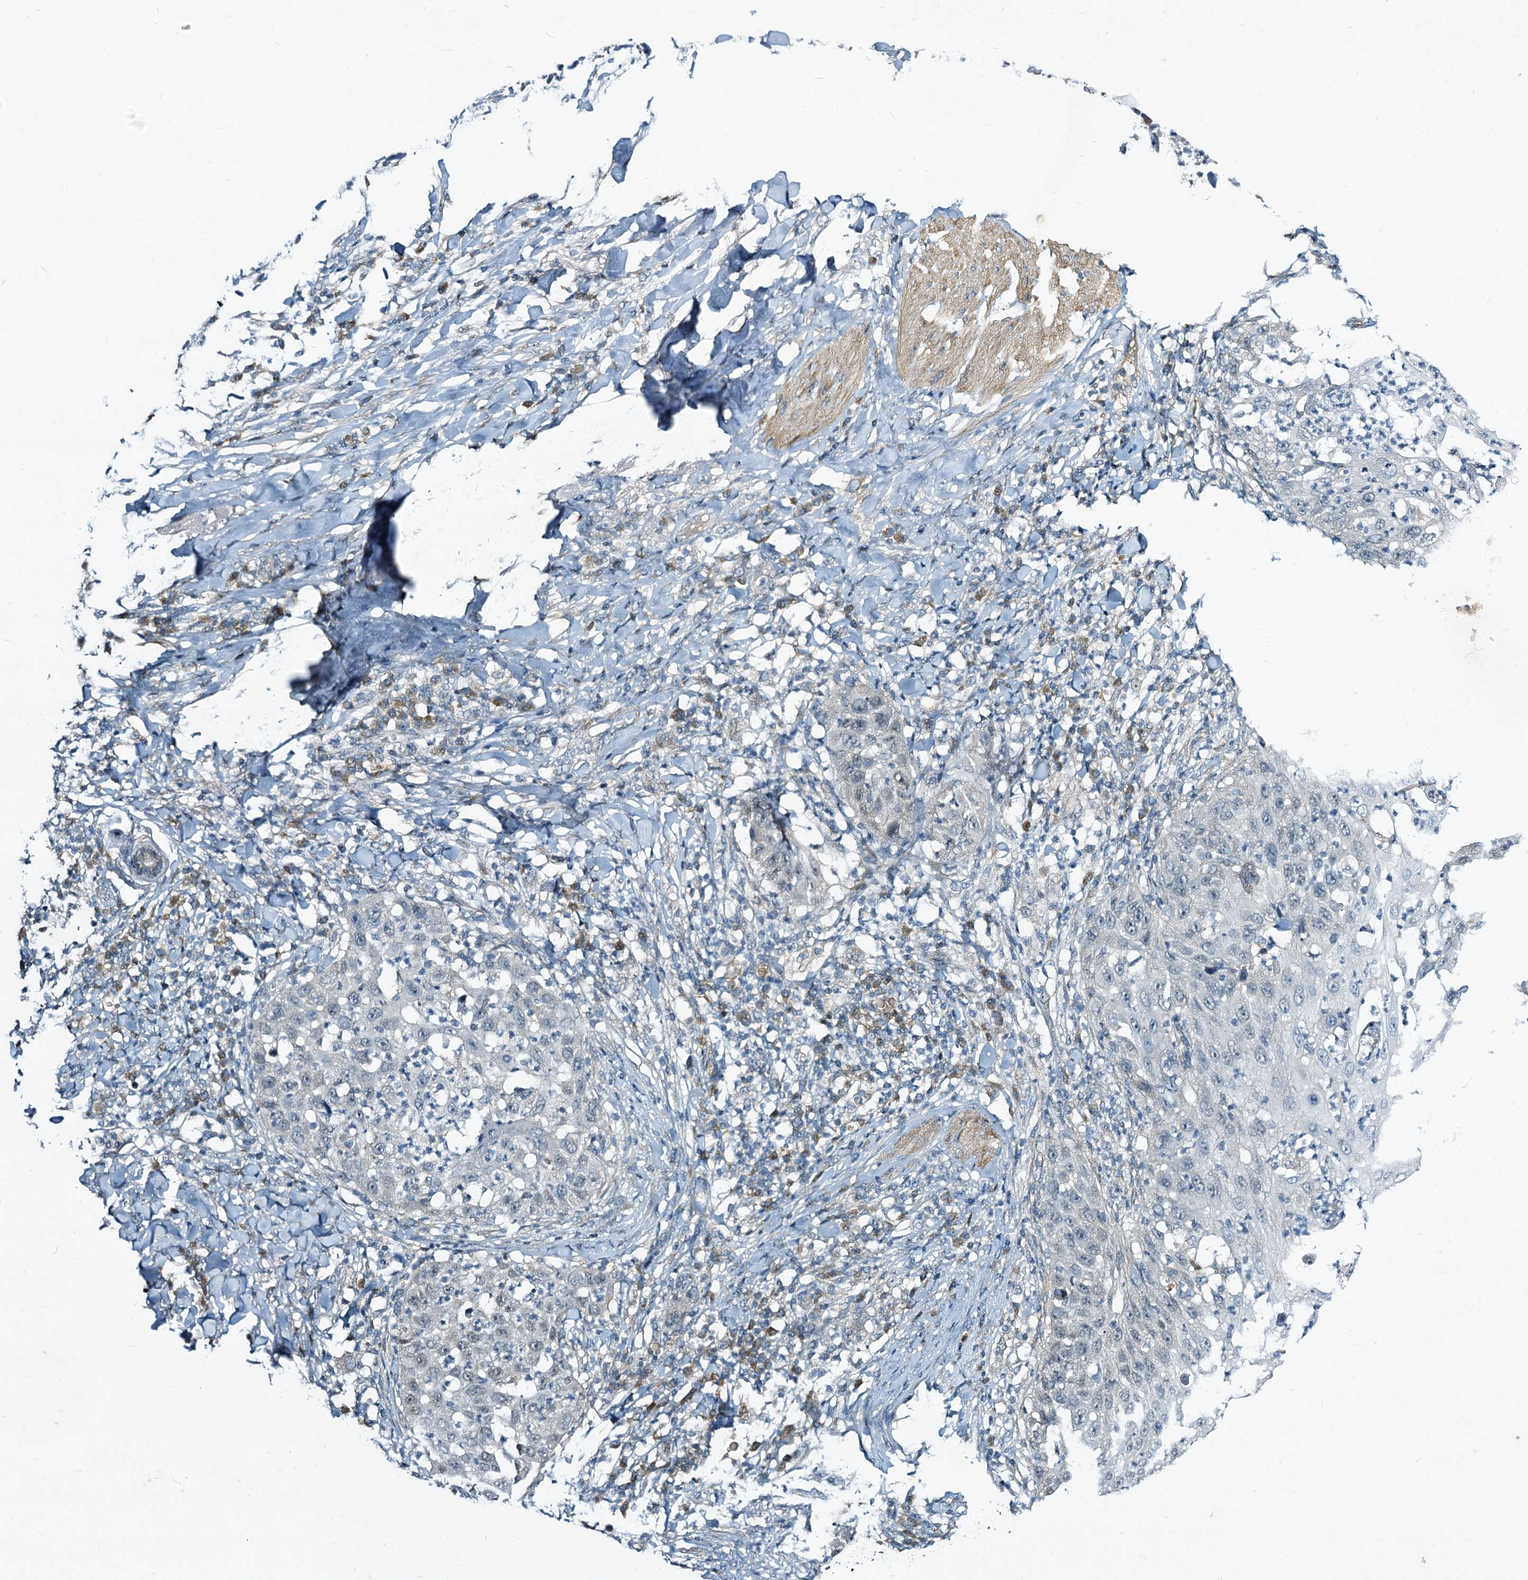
{"staining": {"intensity": "negative", "quantity": "none", "location": "none"}, "tissue": "skin cancer", "cell_type": "Tumor cells", "image_type": "cancer", "snomed": [{"axis": "morphology", "description": "Squamous cell carcinoma, NOS"}, {"axis": "topography", "description": "Skin"}], "caption": "High power microscopy image of an immunohistochemistry (IHC) photomicrograph of skin cancer (squamous cell carcinoma), revealing no significant positivity in tumor cells.", "gene": "STAP1", "patient": {"sex": "female", "age": 44}}